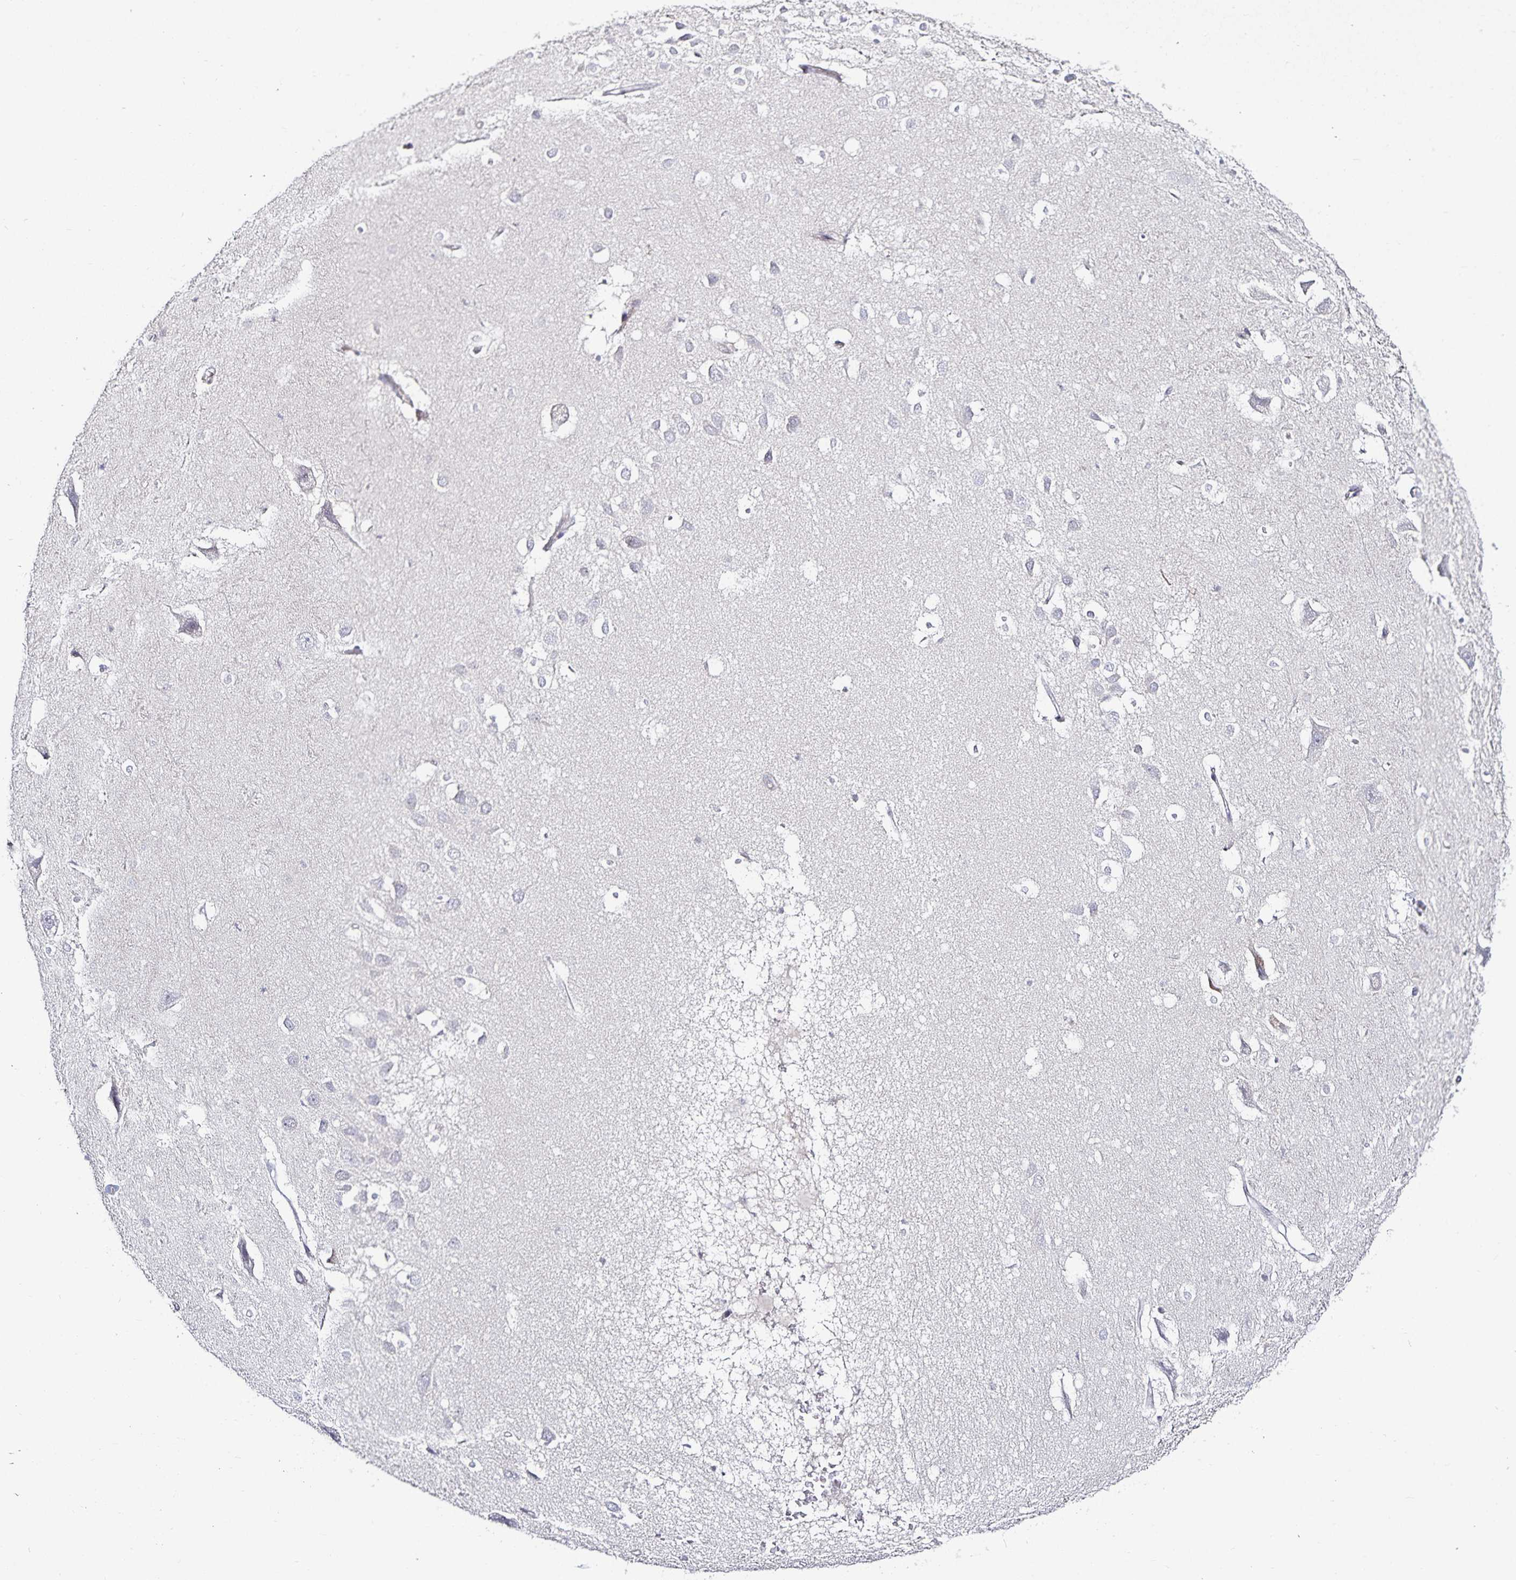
{"staining": {"intensity": "negative", "quantity": "none", "location": "none"}, "tissue": "hippocampus", "cell_type": "Glial cells", "image_type": "normal", "snomed": [{"axis": "morphology", "description": "Normal tissue, NOS"}, {"axis": "topography", "description": "Hippocampus"}], "caption": "Normal hippocampus was stained to show a protein in brown. There is no significant expression in glial cells. (DAB (3,3'-diaminobenzidine) immunohistochemistry (IHC) visualized using brightfield microscopy, high magnification).", "gene": "ACSL5", "patient": {"sex": "male", "age": 26}}